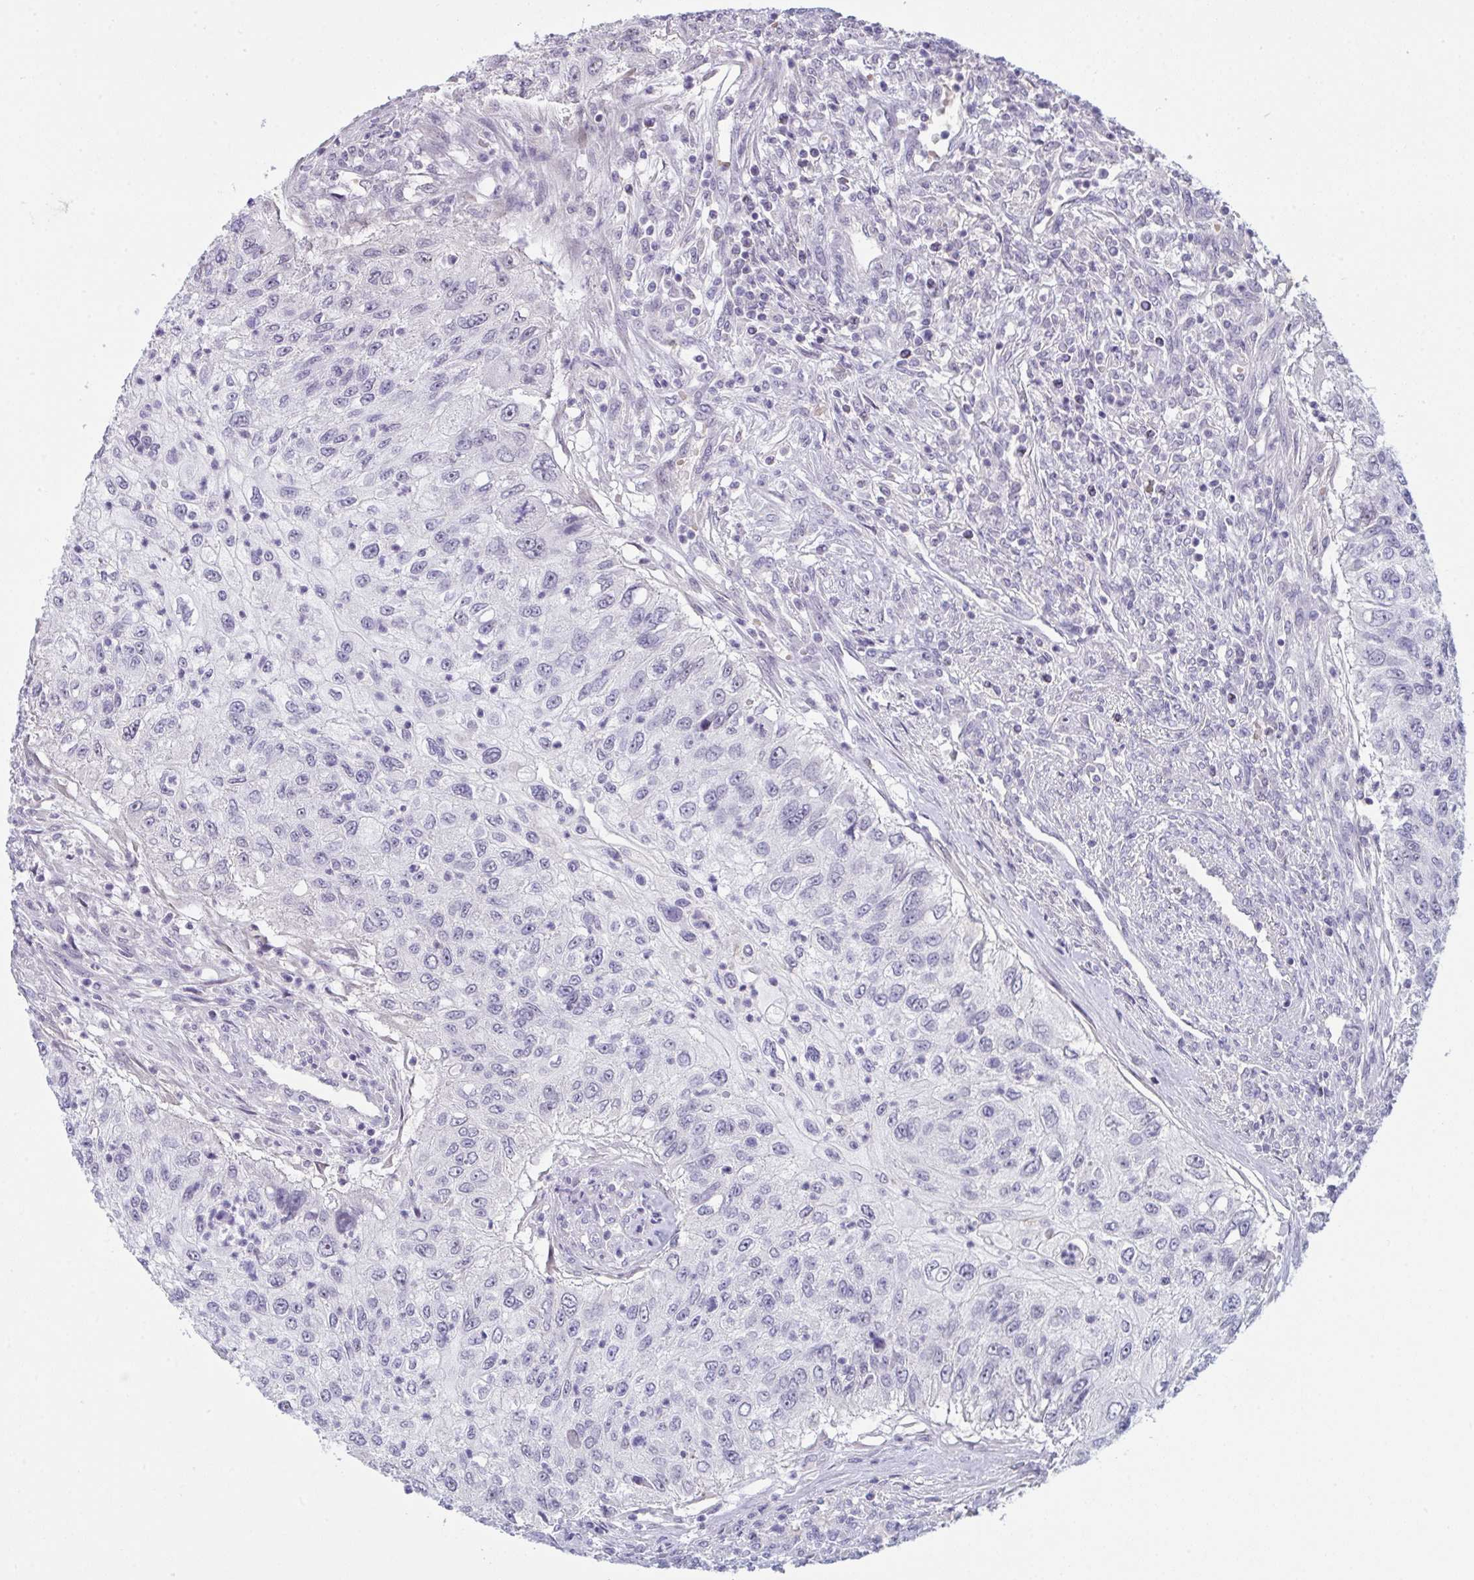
{"staining": {"intensity": "negative", "quantity": "none", "location": "none"}, "tissue": "urothelial cancer", "cell_type": "Tumor cells", "image_type": "cancer", "snomed": [{"axis": "morphology", "description": "Urothelial carcinoma, High grade"}, {"axis": "topography", "description": "Urinary bladder"}], "caption": "Photomicrograph shows no significant protein positivity in tumor cells of urothelial cancer.", "gene": "ZNF784", "patient": {"sex": "female", "age": 60}}